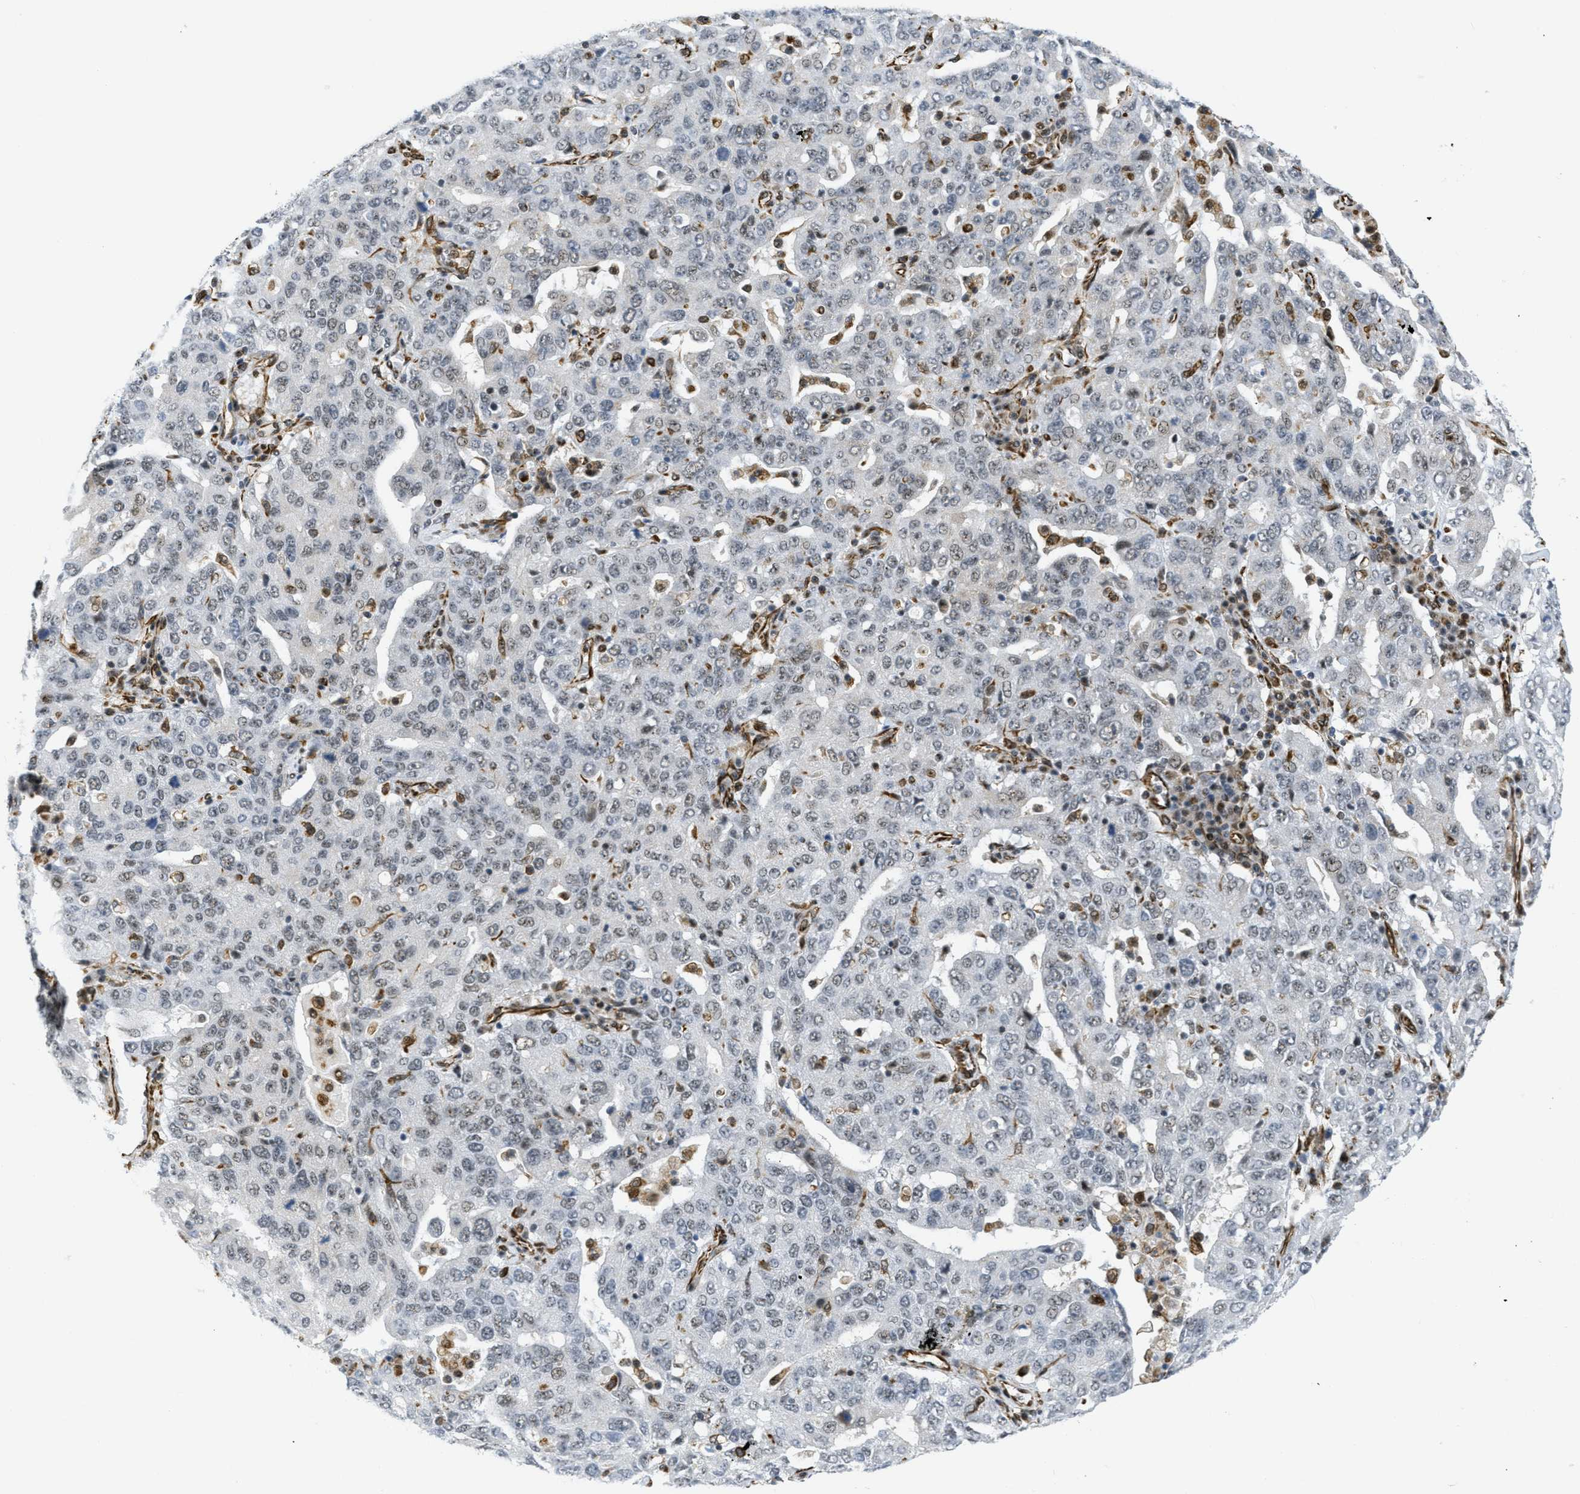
{"staining": {"intensity": "weak", "quantity": "<25%", "location": "nuclear"}, "tissue": "ovarian cancer", "cell_type": "Tumor cells", "image_type": "cancer", "snomed": [{"axis": "morphology", "description": "Carcinoma, endometroid"}, {"axis": "topography", "description": "Ovary"}], "caption": "IHC micrograph of neoplastic tissue: human ovarian cancer (endometroid carcinoma) stained with DAB displays no significant protein positivity in tumor cells.", "gene": "LRRC8B", "patient": {"sex": "female", "age": 62}}